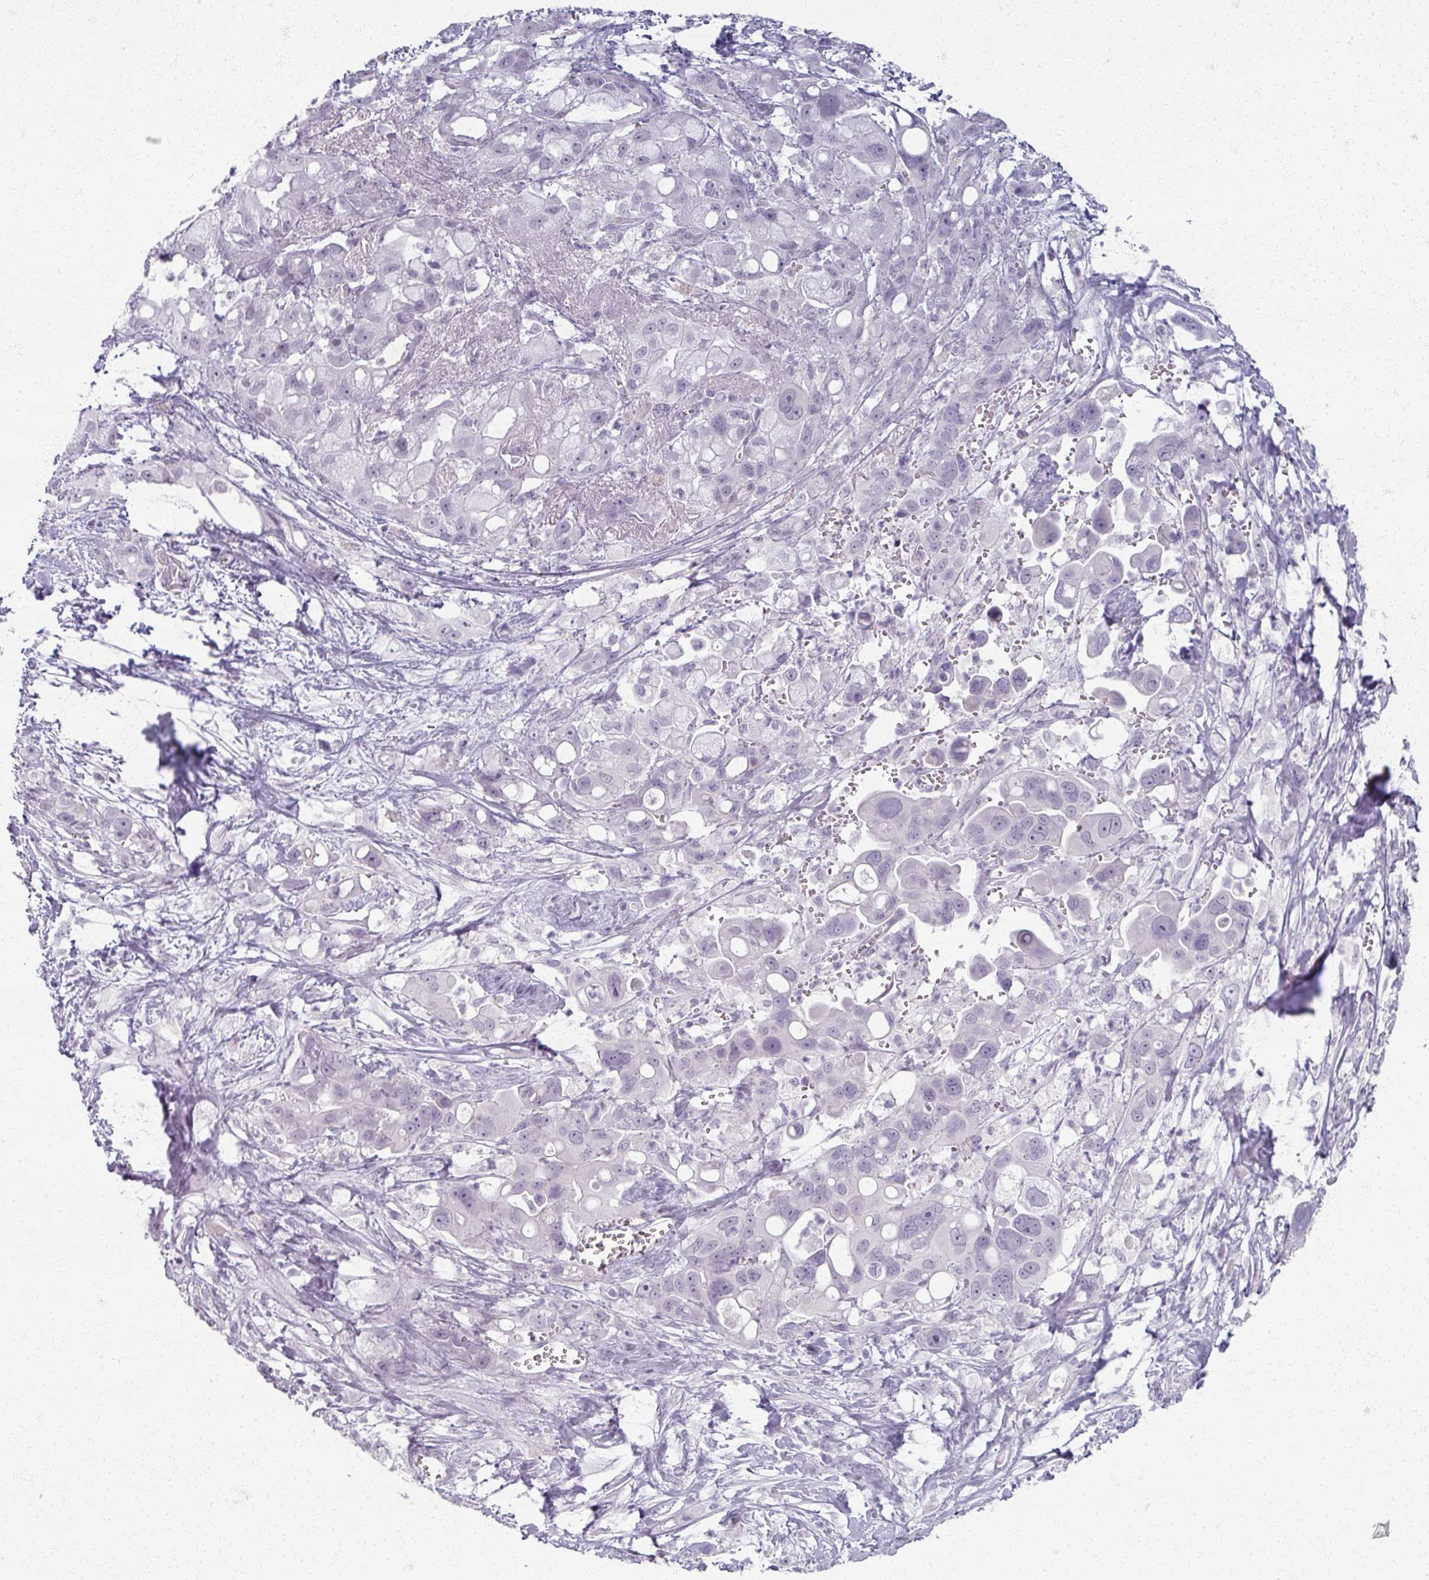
{"staining": {"intensity": "negative", "quantity": "none", "location": "none"}, "tissue": "pancreatic cancer", "cell_type": "Tumor cells", "image_type": "cancer", "snomed": [{"axis": "morphology", "description": "Adenocarcinoma, NOS"}, {"axis": "topography", "description": "Pancreas"}], "caption": "IHC histopathology image of neoplastic tissue: human adenocarcinoma (pancreatic) stained with DAB exhibits no significant protein expression in tumor cells. Brightfield microscopy of immunohistochemistry stained with DAB (brown) and hematoxylin (blue), captured at high magnification.", "gene": "RFPL2", "patient": {"sex": "male", "age": 68}}